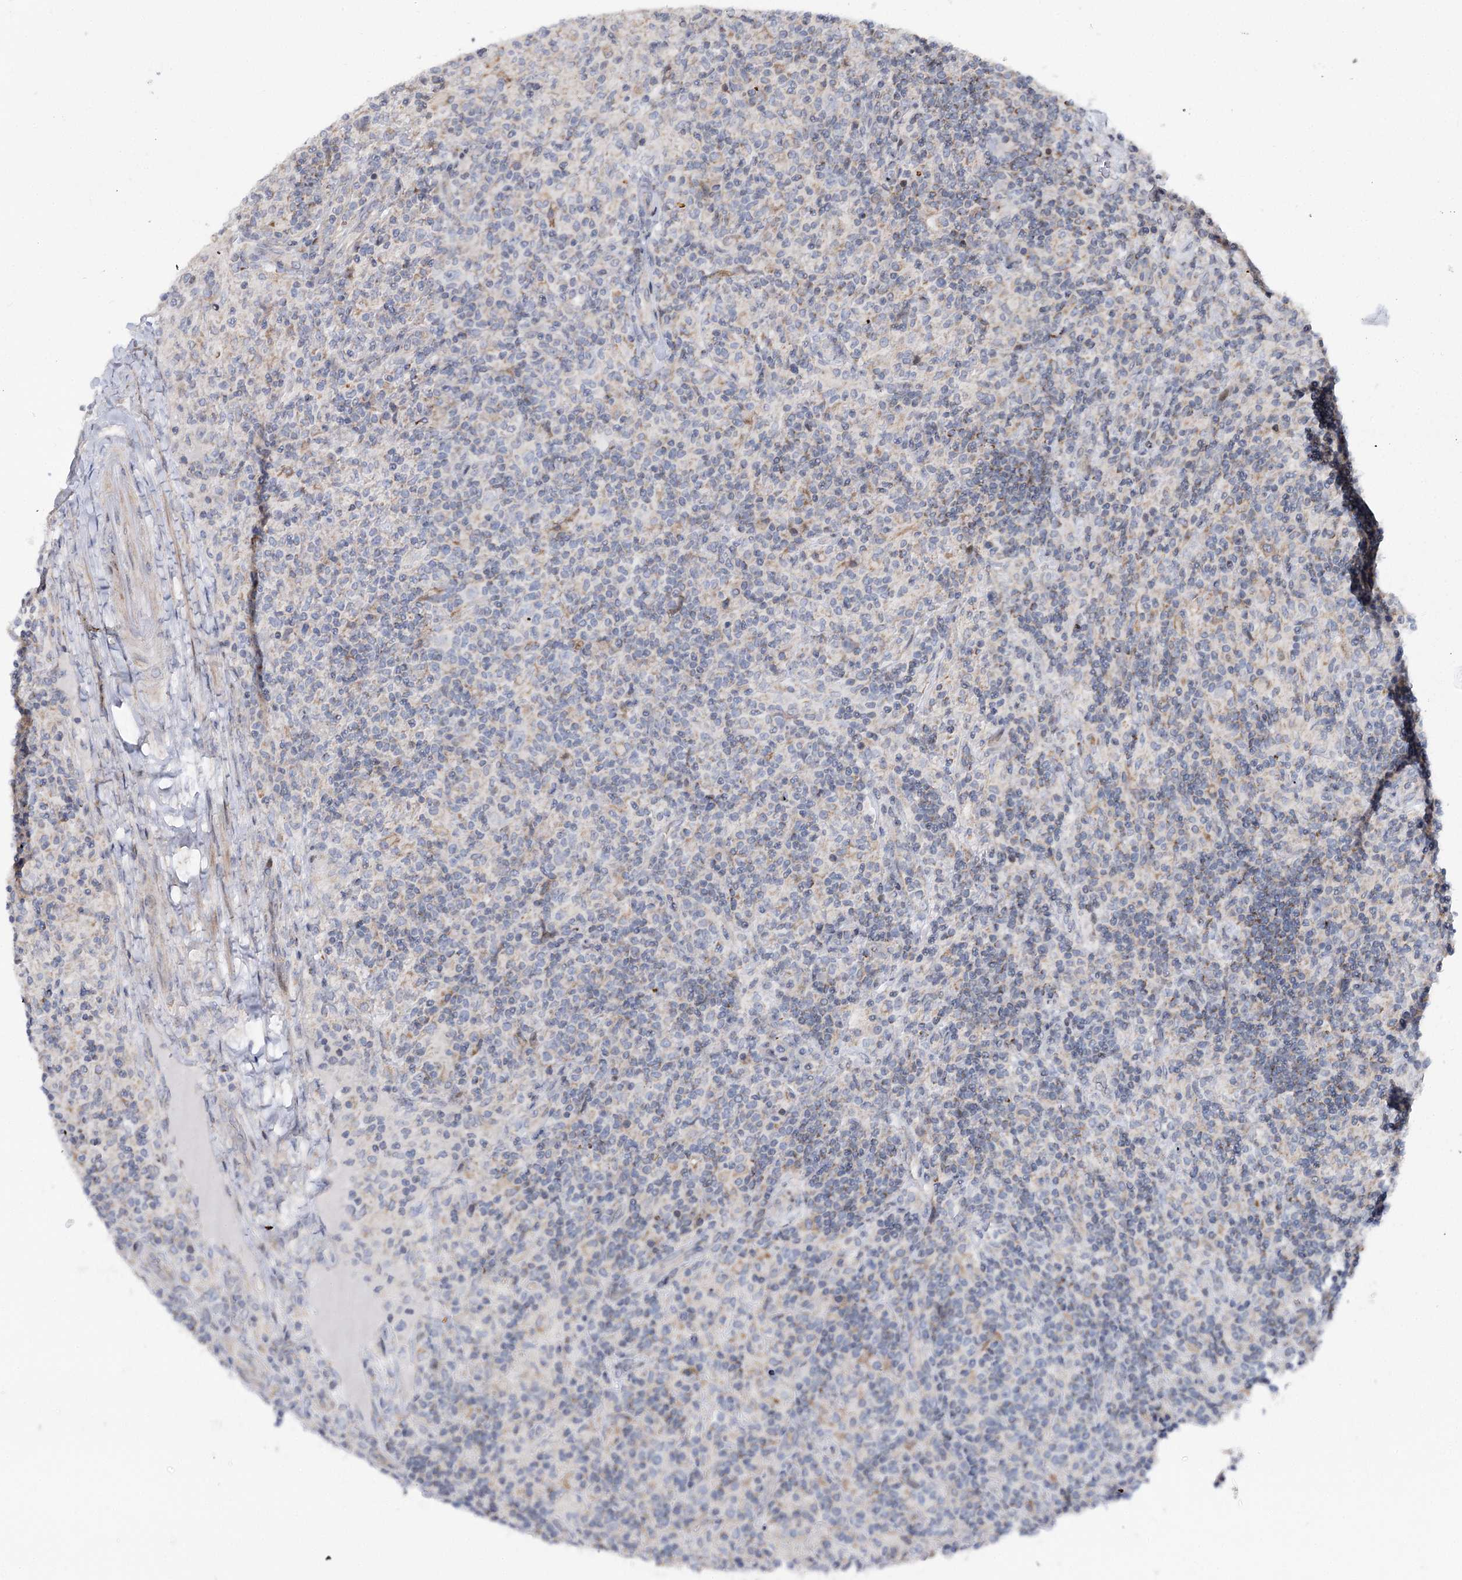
{"staining": {"intensity": "negative", "quantity": "none", "location": "none"}, "tissue": "lymphoma", "cell_type": "Tumor cells", "image_type": "cancer", "snomed": [{"axis": "morphology", "description": "Hodgkin's disease, NOS"}, {"axis": "topography", "description": "Lymph node"}], "caption": "A high-resolution histopathology image shows immunohistochemistry (IHC) staining of lymphoma, which exhibits no significant positivity in tumor cells.", "gene": "PTGR1", "patient": {"sex": "male", "age": 70}}